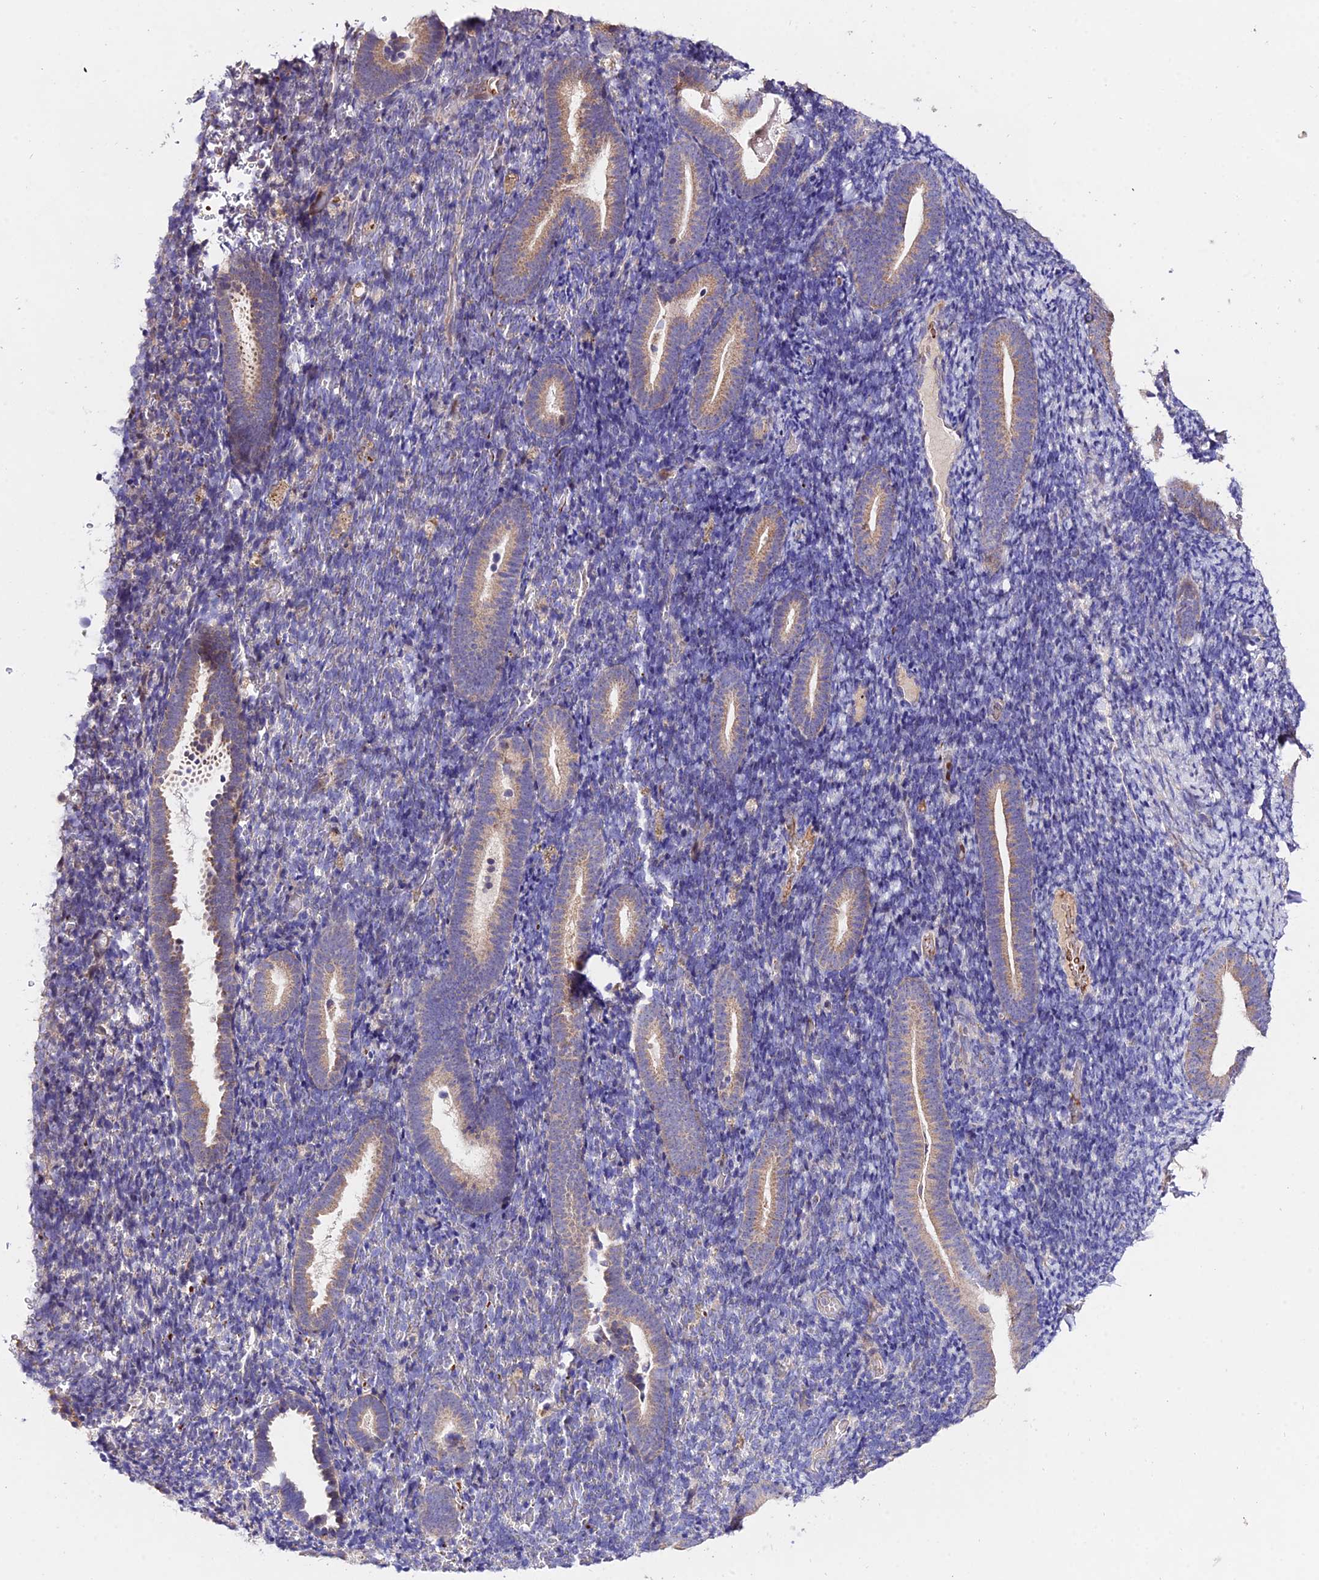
{"staining": {"intensity": "negative", "quantity": "none", "location": "none"}, "tissue": "endometrium", "cell_type": "Cells in endometrial stroma", "image_type": "normal", "snomed": [{"axis": "morphology", "description": "Normal tissue, NOS"}, {"axis": "topography", "description": "Endometrium"}], "caption": "Cells in endometrial stroma show no significant protein expression in unremarkable endometrium. The staining is performed using DAB brown chromogen with nuclei counter-stained in using hematoxylin.", "gene": "WDR5B", "patient": {"sex": "female", "age": 51}}